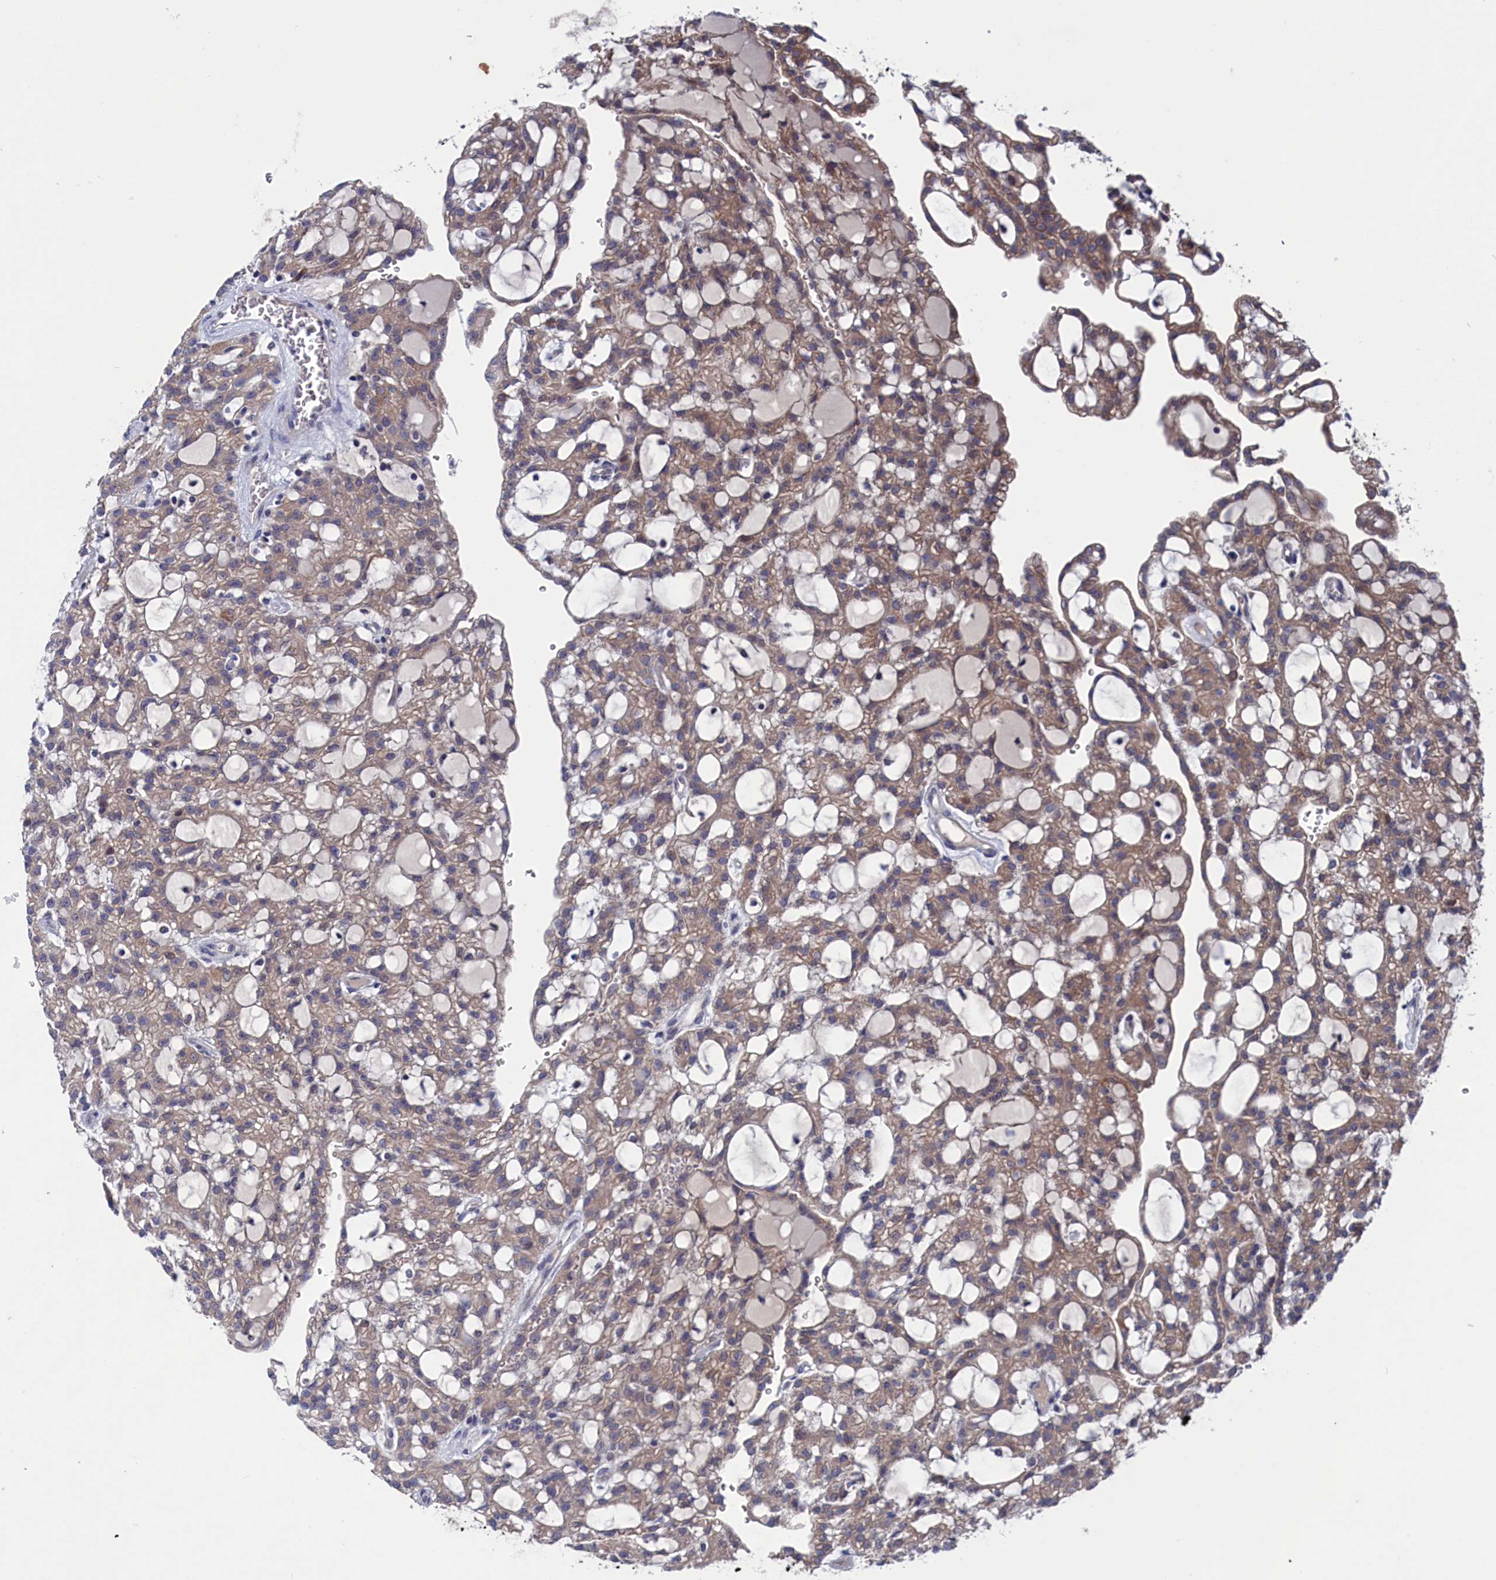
{"staining": {"intensity": "moderate", "quantity": "25%-75%", "location": "cytoplasmic/membranous"}, "tissue": "renal cancer", "cell_type": "Tumor cells", "image_type": "cancer", "snomed": [{"axis": "morphology", "description": "Adenocarcinoma, NOS"}, {"axis": "topography", "description": "Kidney"}], "caption": "A brown stain shows moderate cytoplasmic/membranous positivity of a protein in human renal cancer tumor cells.", "gene": "SPATA13", "patient": {"sex": "male", "age": 63}}